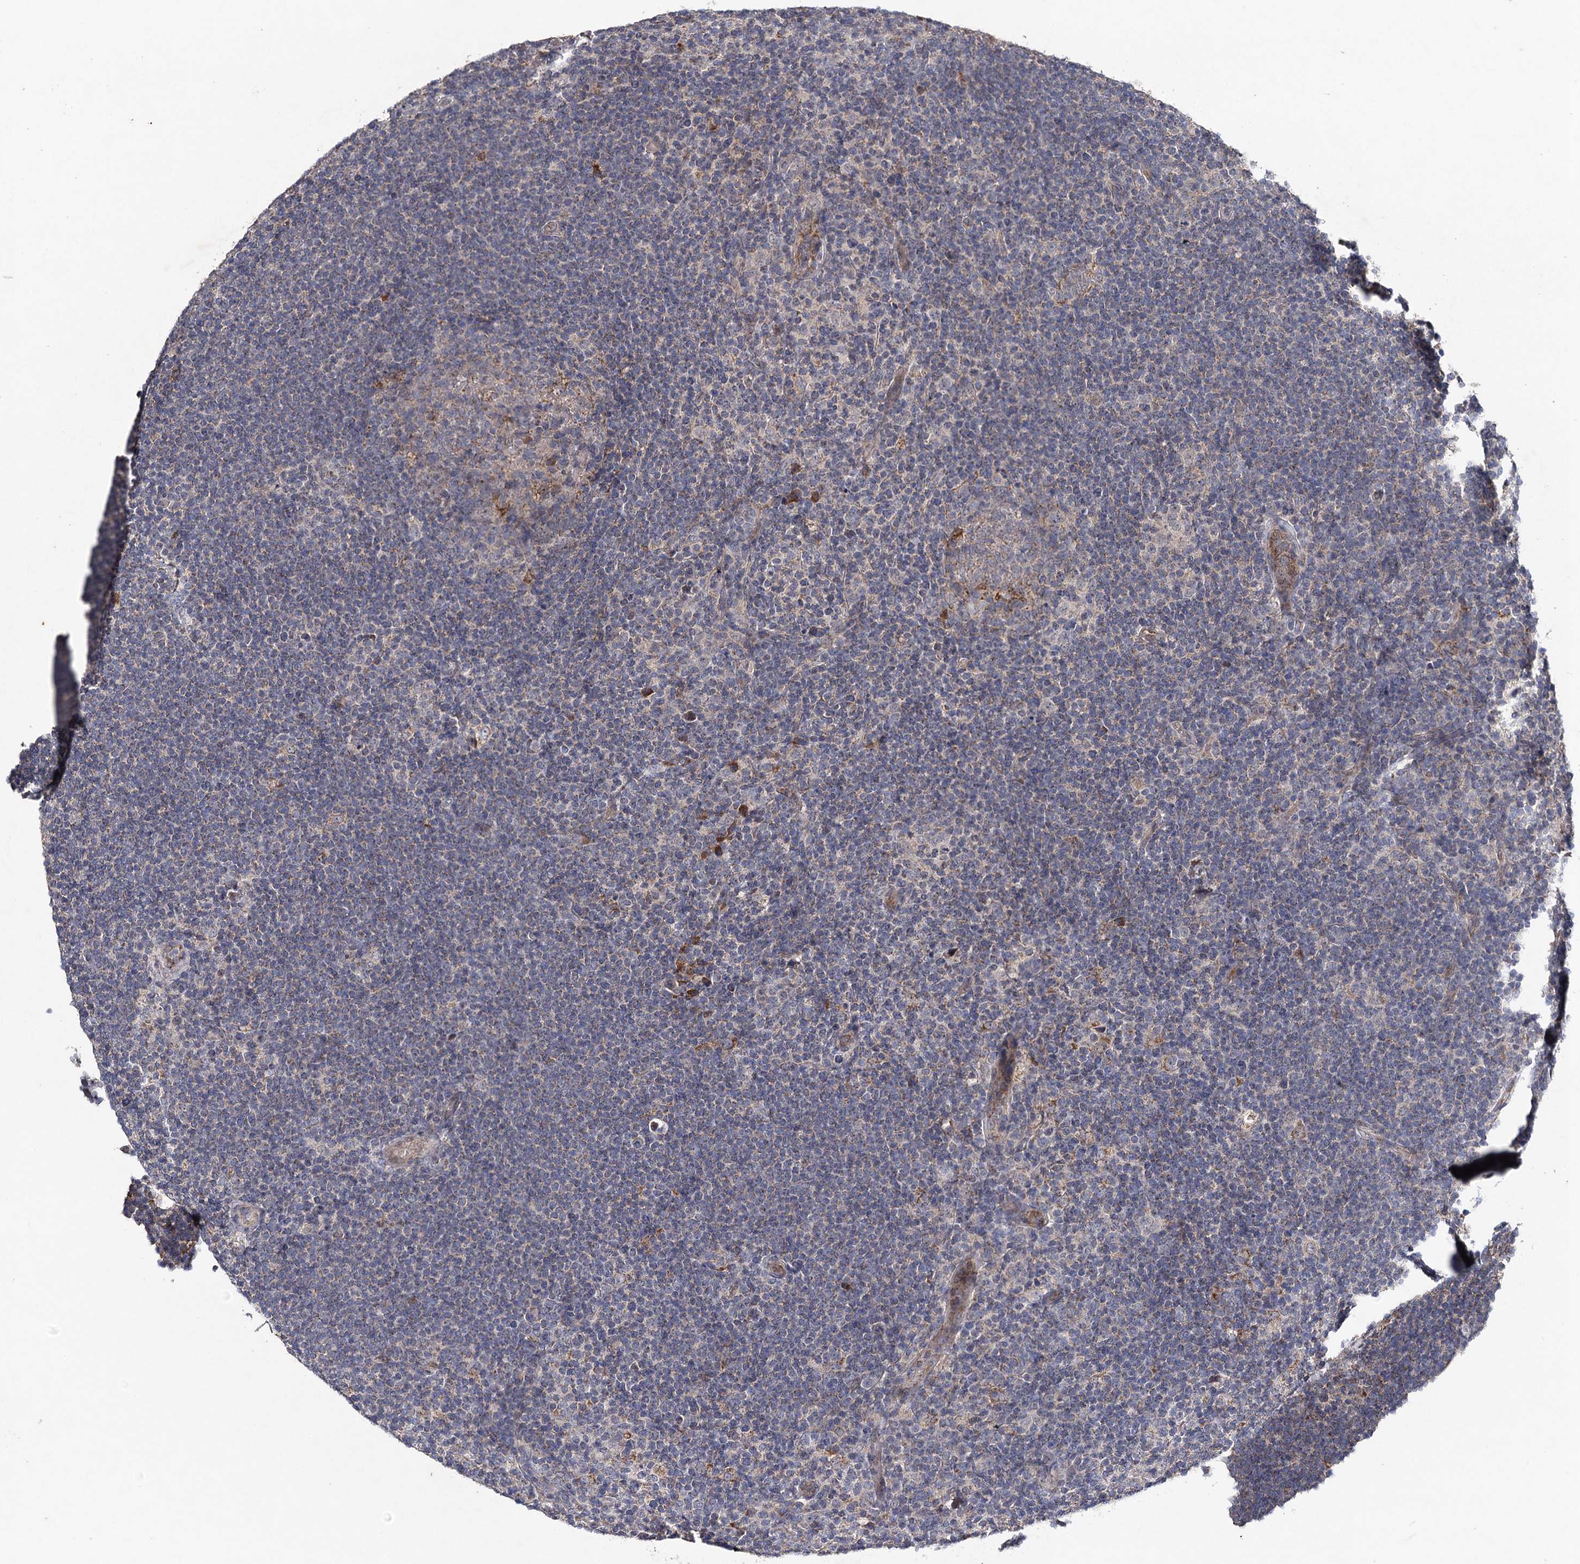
{"staining": {"intensity": "negative", "quantity": "none", "location": "none"}, "tissue": "lymphoma", "cell_type": "Tumor cells", "image_type": "cancer", "snomed": [{"axis": "morphology", "description": "Hodgkin's disease, NOS"}, {"axis": "topography", "description": "Lymph node"}], "caption": "An IHC photomicrograph of lymphoma is shown. There is no staining in tumor cells of lymphoma. (Immunohistochemistry (ihc), brightfield microscopy, high magnification).", "gene": "VPS37D", "patient": {"sex": "female", "age": 57}}